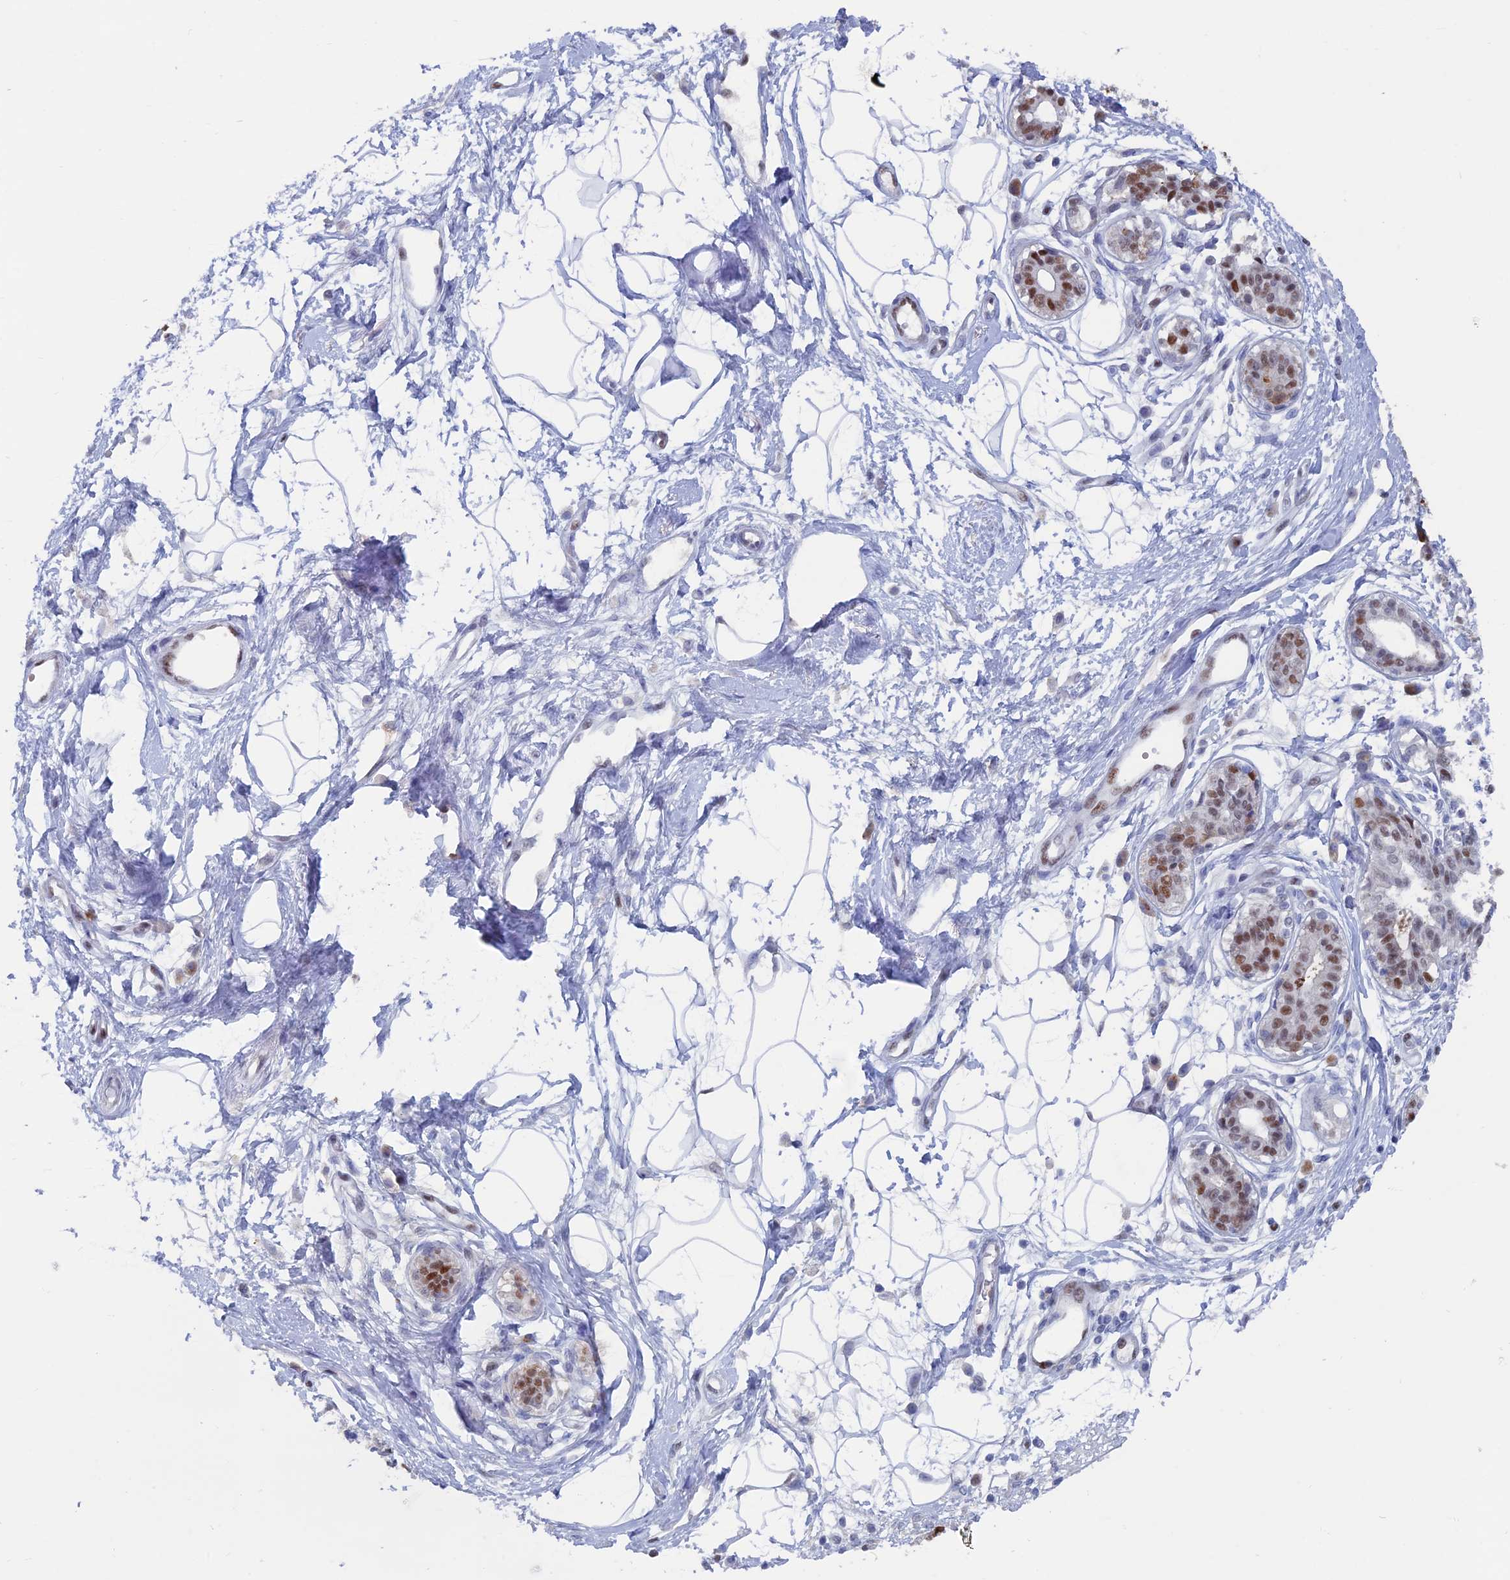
{"staining": {"intensity": "weak", "quantity": "25%-75%", "location": "nuclear"}, "tissue": "breast", "cell_type": "Adipocytes", "image_type": "normal", "snomed": [{"axis": "morphology", "description": "Normal tissue, NOS"}, {"axis": "topography", "description": "Breast"}], "caption": "A brown stain shows weak nuclear staining of a protein in adipocytes of normal human breast.", "gene": "NOL4L", "patient": {"sex": "female", "age": 45}}